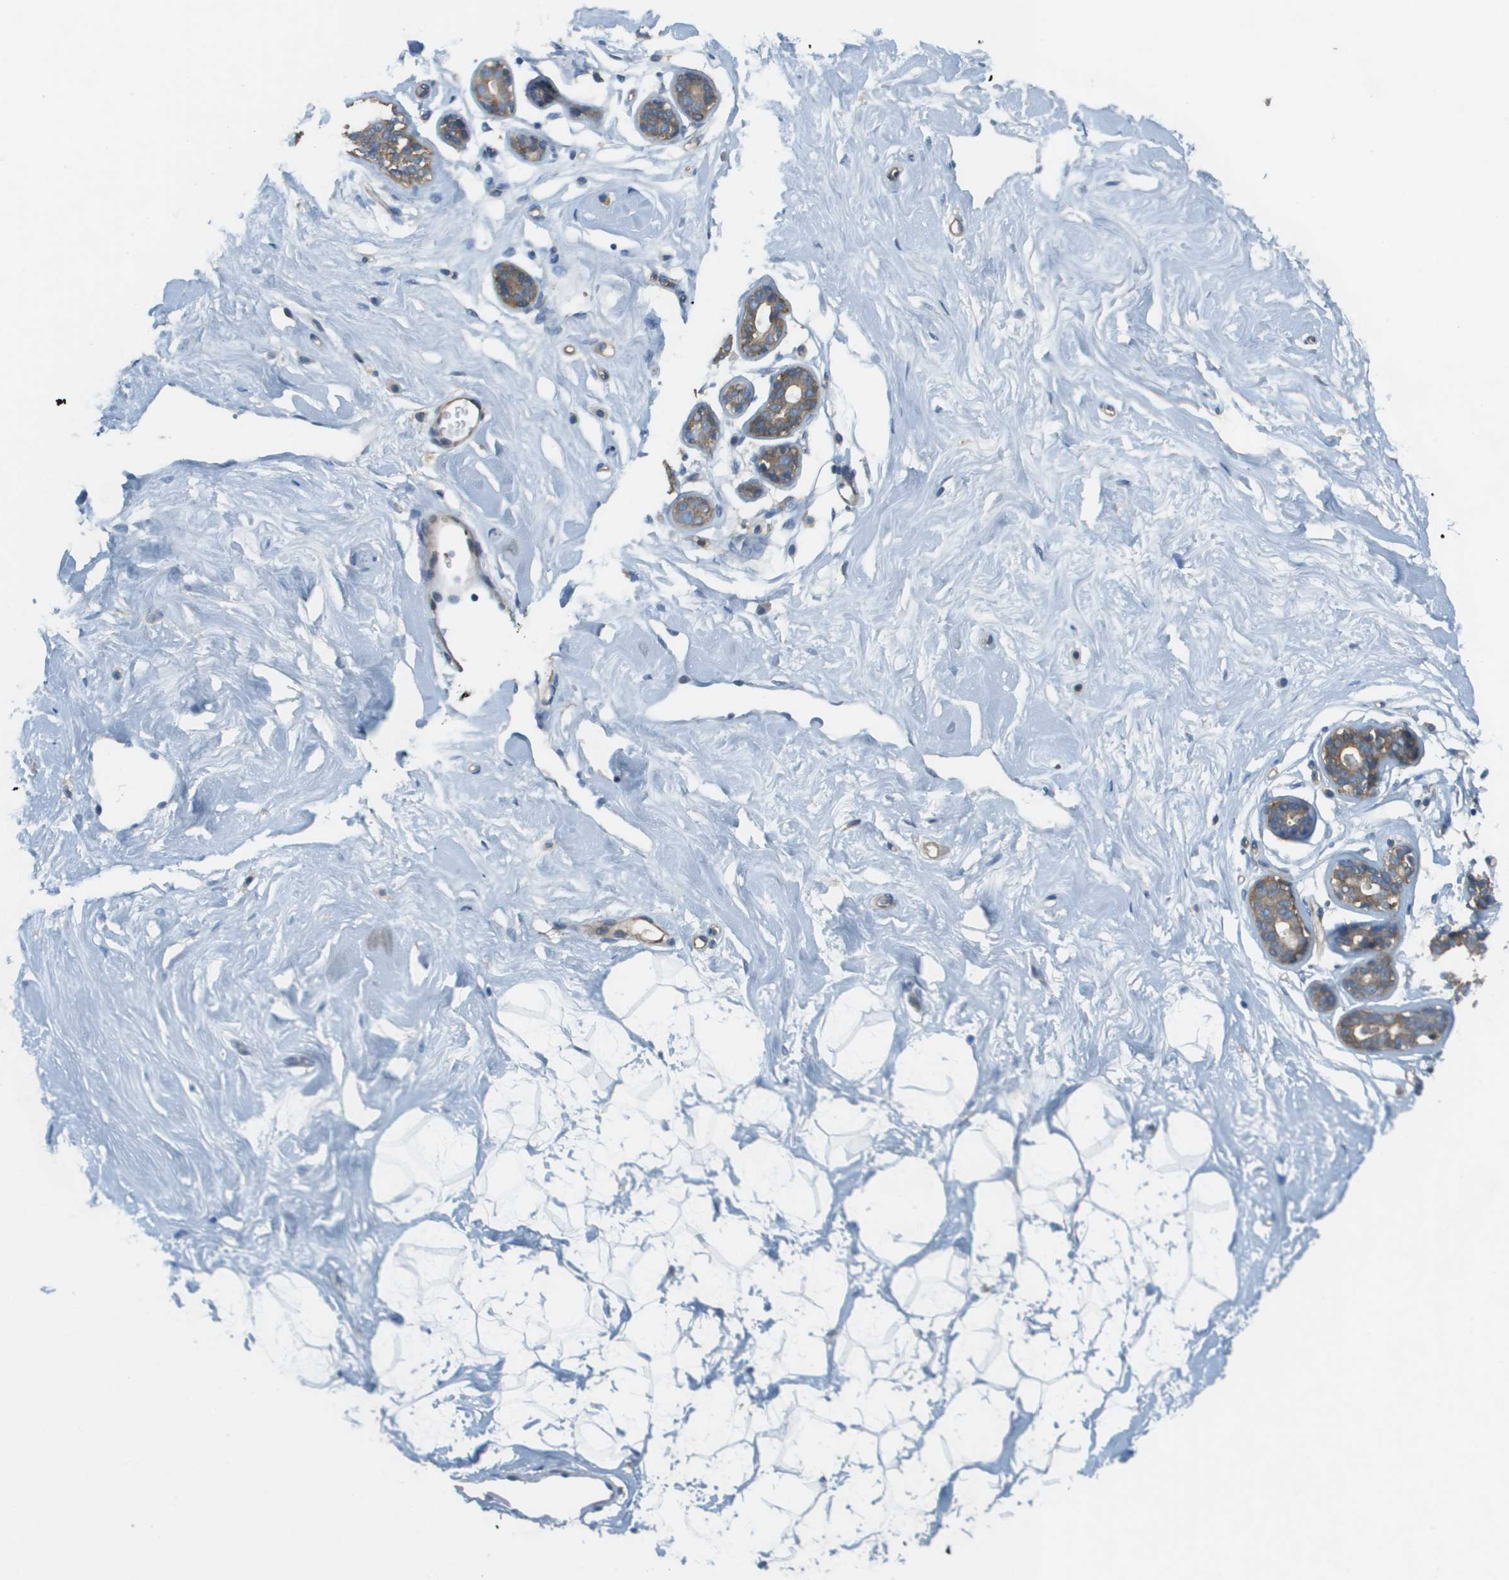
{"staining": {"intensity": "negative", "quantity": "none", "location": "none"}, "tissue": "breast", "cell_type": "Adipocytes", "image_type": "normal", "snomed": [{"axis": "morphology", "description": "Normal tissue, NOS"}, {"axis": "topography", "description": "Breast"}], "caption": "IHC micrograph of normal breast stained for a protein (brown), which reveals no staining in adipocytes. (Stains: DAB immunohistochemistry (IHC) with hematoxylin counter stain, Microscopy: brightfield microscopy at high magnification).", "gene": "CORO1B", "patient": {"sex": "female", "age": 23}}